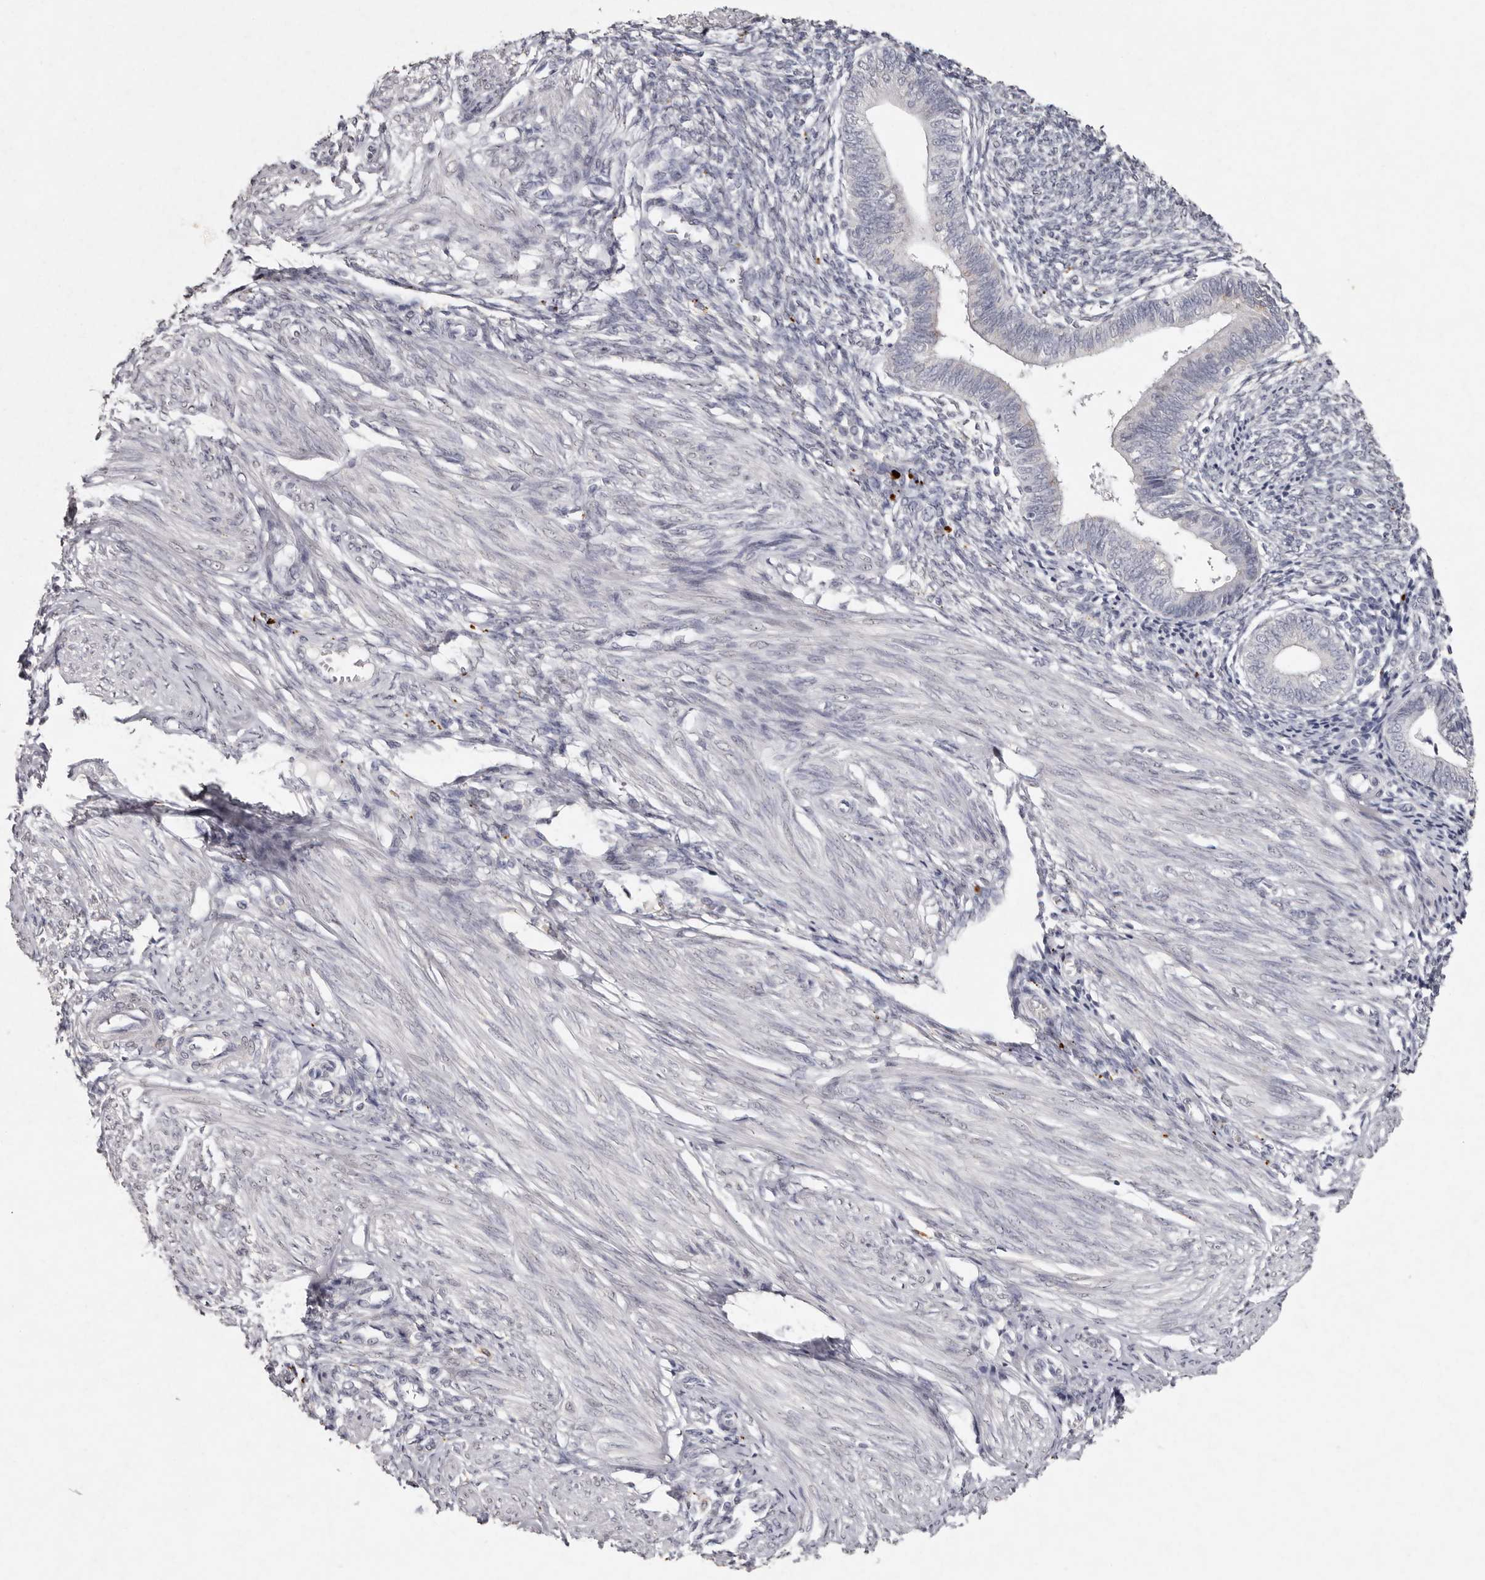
{"staining": {"intensity": "negative", "quantity": "none", "location": "none"}, "tissue": "endometrium", "cell_type": "Cells in endometrial stroma", "image_type": "normal", "snomed": [{"axis": "morphology", "description": "Normal tissue, NOS"}, {"axis": "topography", "description": "Endometrium"}], "caption": "An image of human endometrium is negative for staining in cells in endometrial stroma. (Immunohistochemistry, brightfield microscopy, high magnification).", "gene": "FAM185A", "patient": {"sex": "female", "age": 46}}